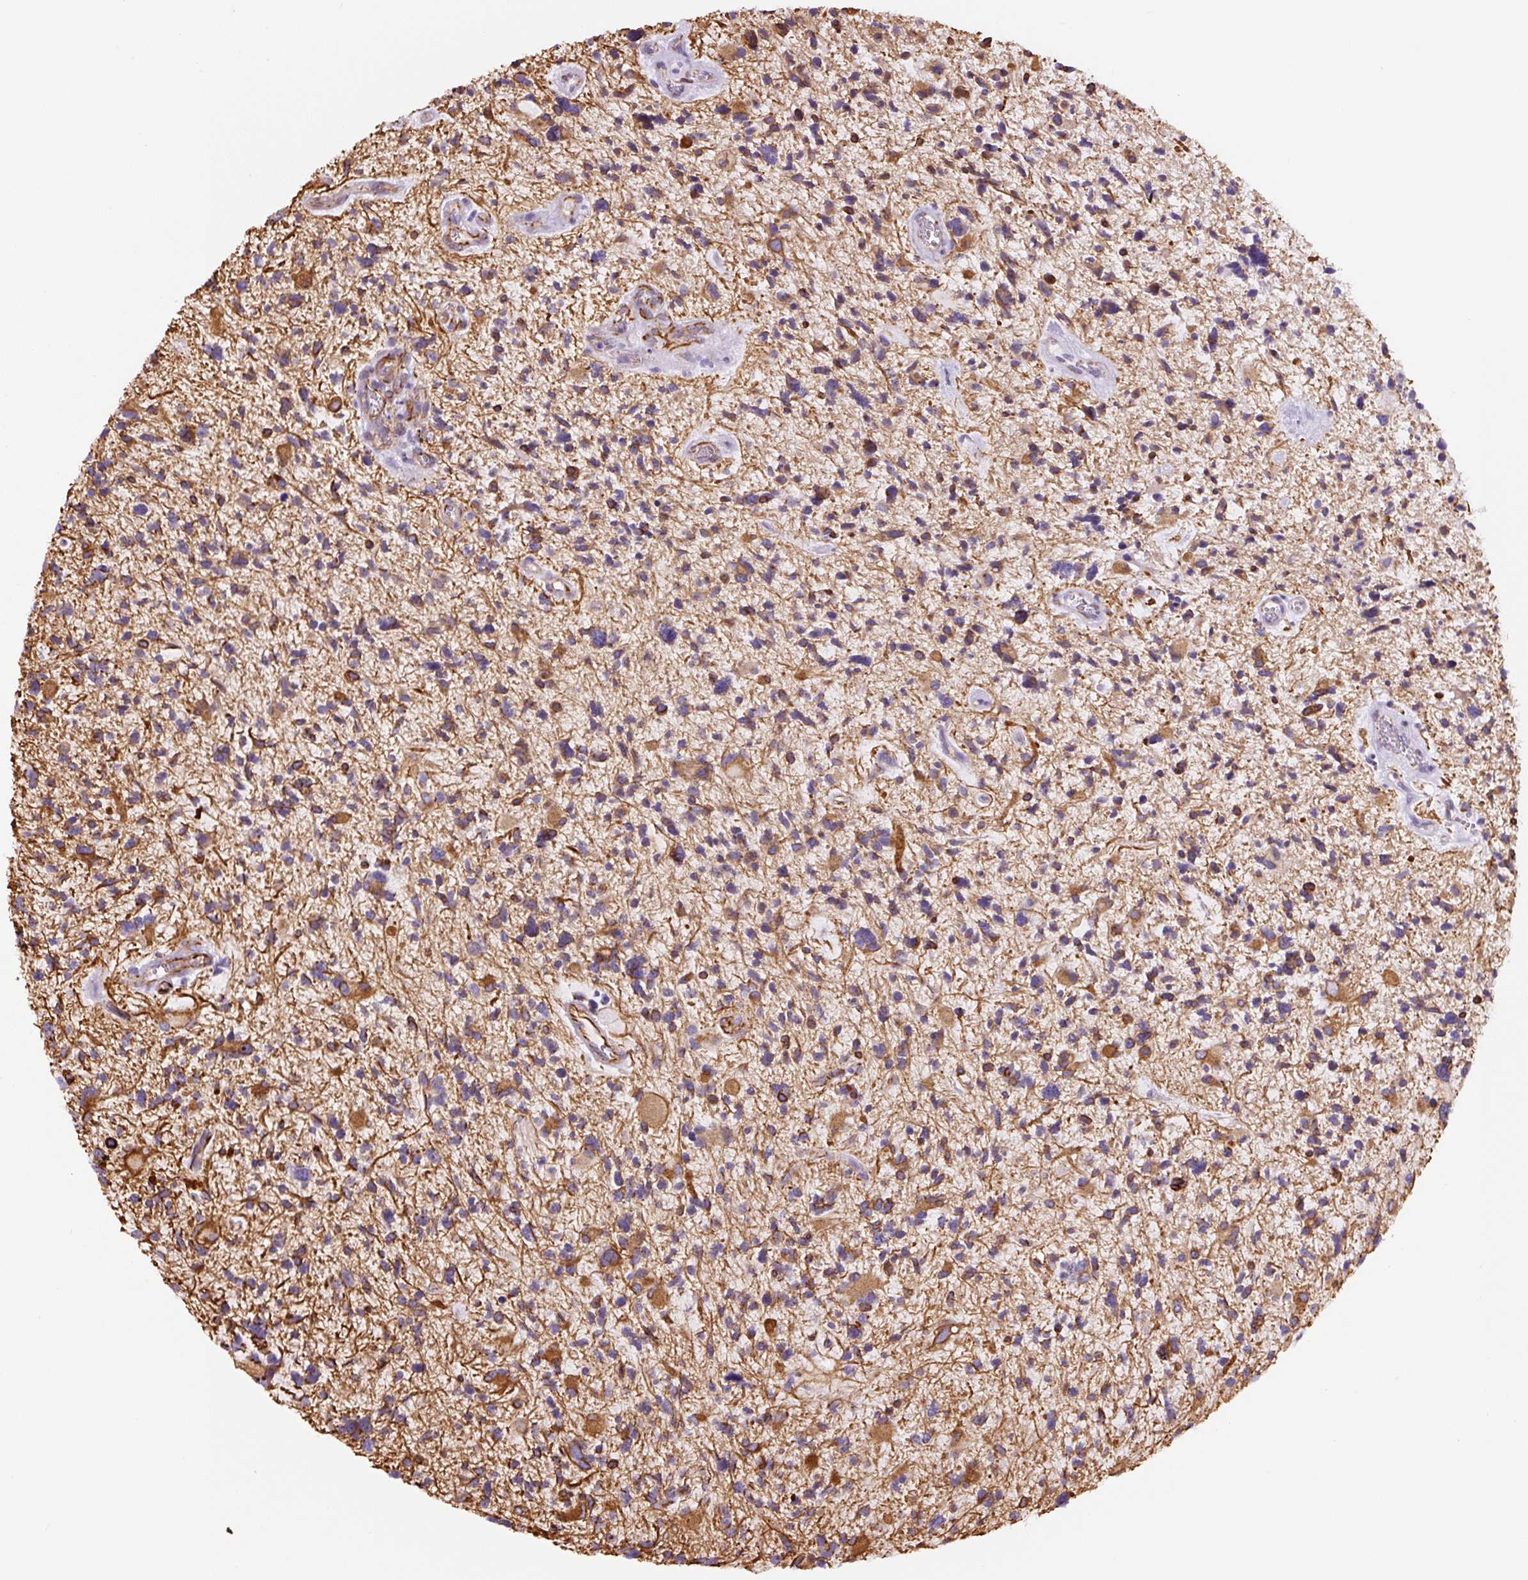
{"staining": {"intensity": "moderate", "quantity": "25%-75%", "location": "cytoplasmic/membranous"}, "tissue": "glioma", "cell_type": "Tumor cells", "image_type": "cancer", "snomed": [{"axis": "morphology", "description": "Glioma, malignant, High grade"}, {"axis": "topography", "description": "Brain"}], "caption": "Moderate cytoplasmic/membranous positivity is present in about 25%-75% of tumor cells in glioma.", "gene": "NES", "patient": {"sex": "female", "age": 11}}